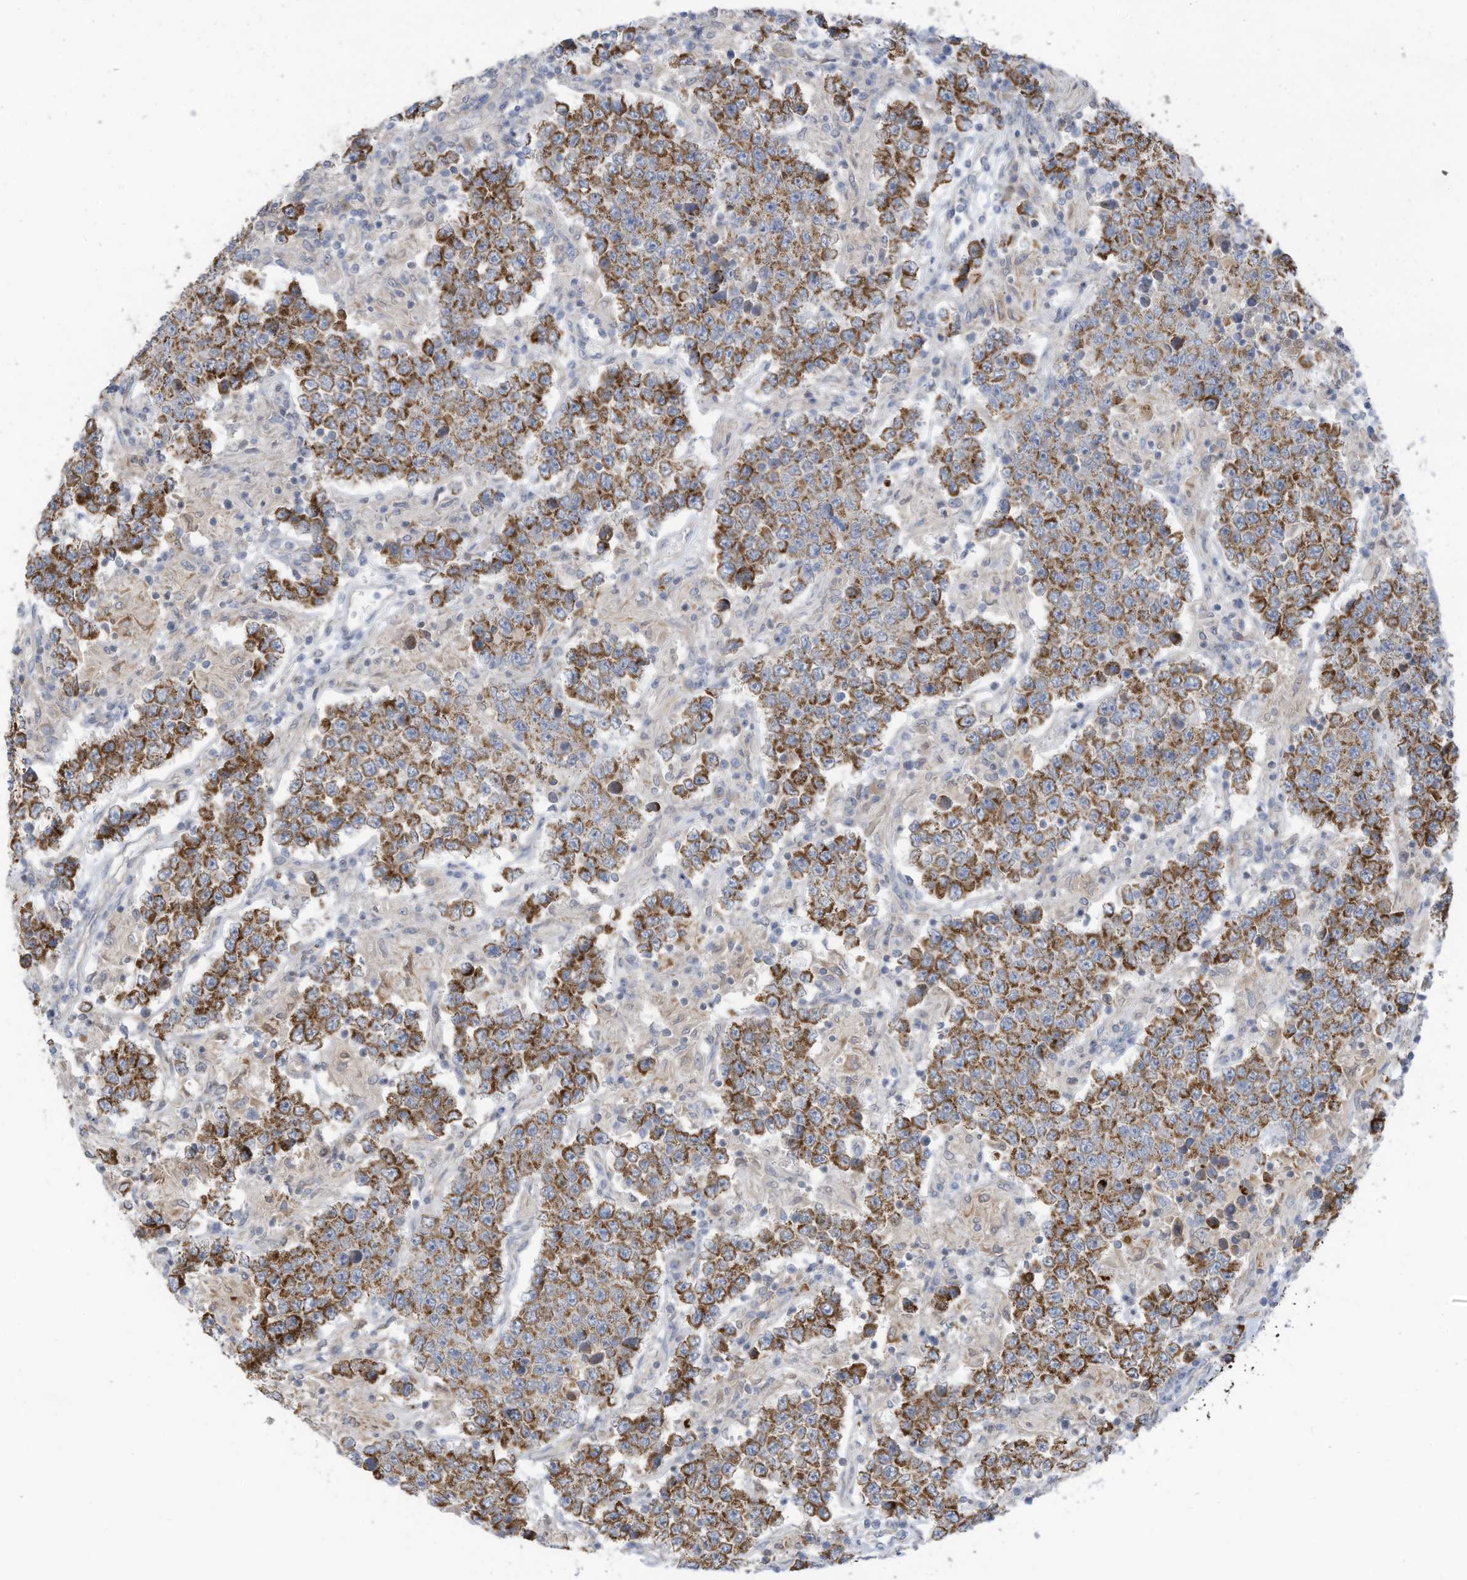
{"staining": {"intensity": "moderate", "quantity": ">75%", "location": "cytoplasmic/membranous"}, "tissue": "testis cancer", "cell_type": "Tumor cells", "image_type": "cancer", "snomed": [{"axis": "morphology", "description": "Normal tissue, NOS"}, {"axis": "morphology", "description": "Urothelial carcinoma, High grade"}, {"axis": "morphology", "description": "Seminoma, NOS"}, {"axis": "morphology", "description": "Carcinoma, Embryonal, NOS"}, {"axis": "topography", "description": "Urinary bladder"}, {"axis": "topography", "description": "Testis"}], "caption": "A brown stain highlights moderate cytoplasmic/membranous expression of a protein in testis seminoma tumor cells.", "gene": "SCGB1D2", "patient": {"sex": "male", "age": 41}}